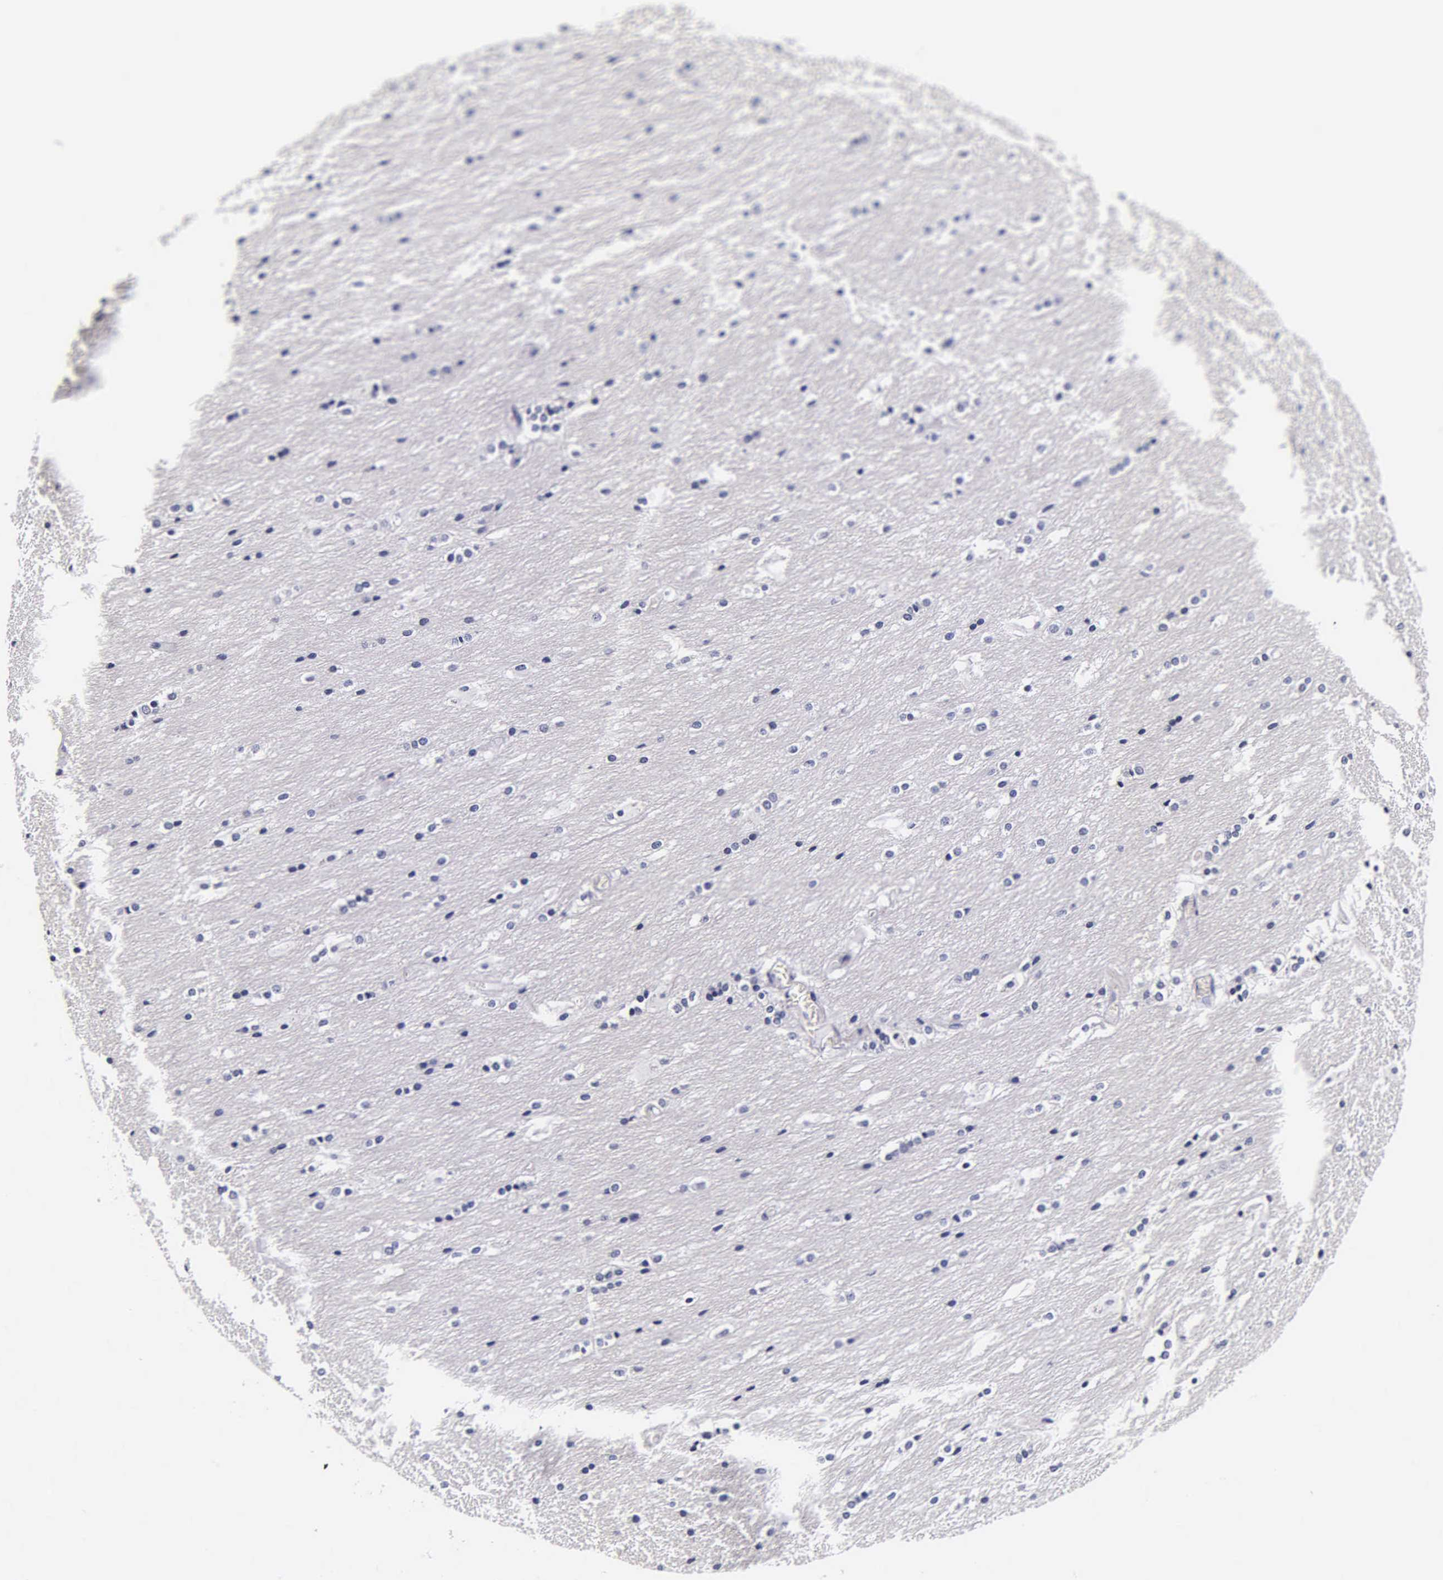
{"staining": {"intensity": "negative", "quantity": "none", "location": "none"}, "tissue": "caudate", "cell_type": "Glial cells", "image_type": "normal", "snomed": [{"axis": "morphology", "description": "Normal tissue, NOS"}, {"axis": "topography", "description": "Lateral ventricle wall"}], "caption": "IHC photomicrograph of normal human caudate stained for a protein (brown), which demonstrates no positivity in glial cells. The staining is performed using DAB brown chromogen with nuclei counter-stained in using hematoxylin.", "gene": "ACP3", "patient": {"sex": "female", "age": 19}}